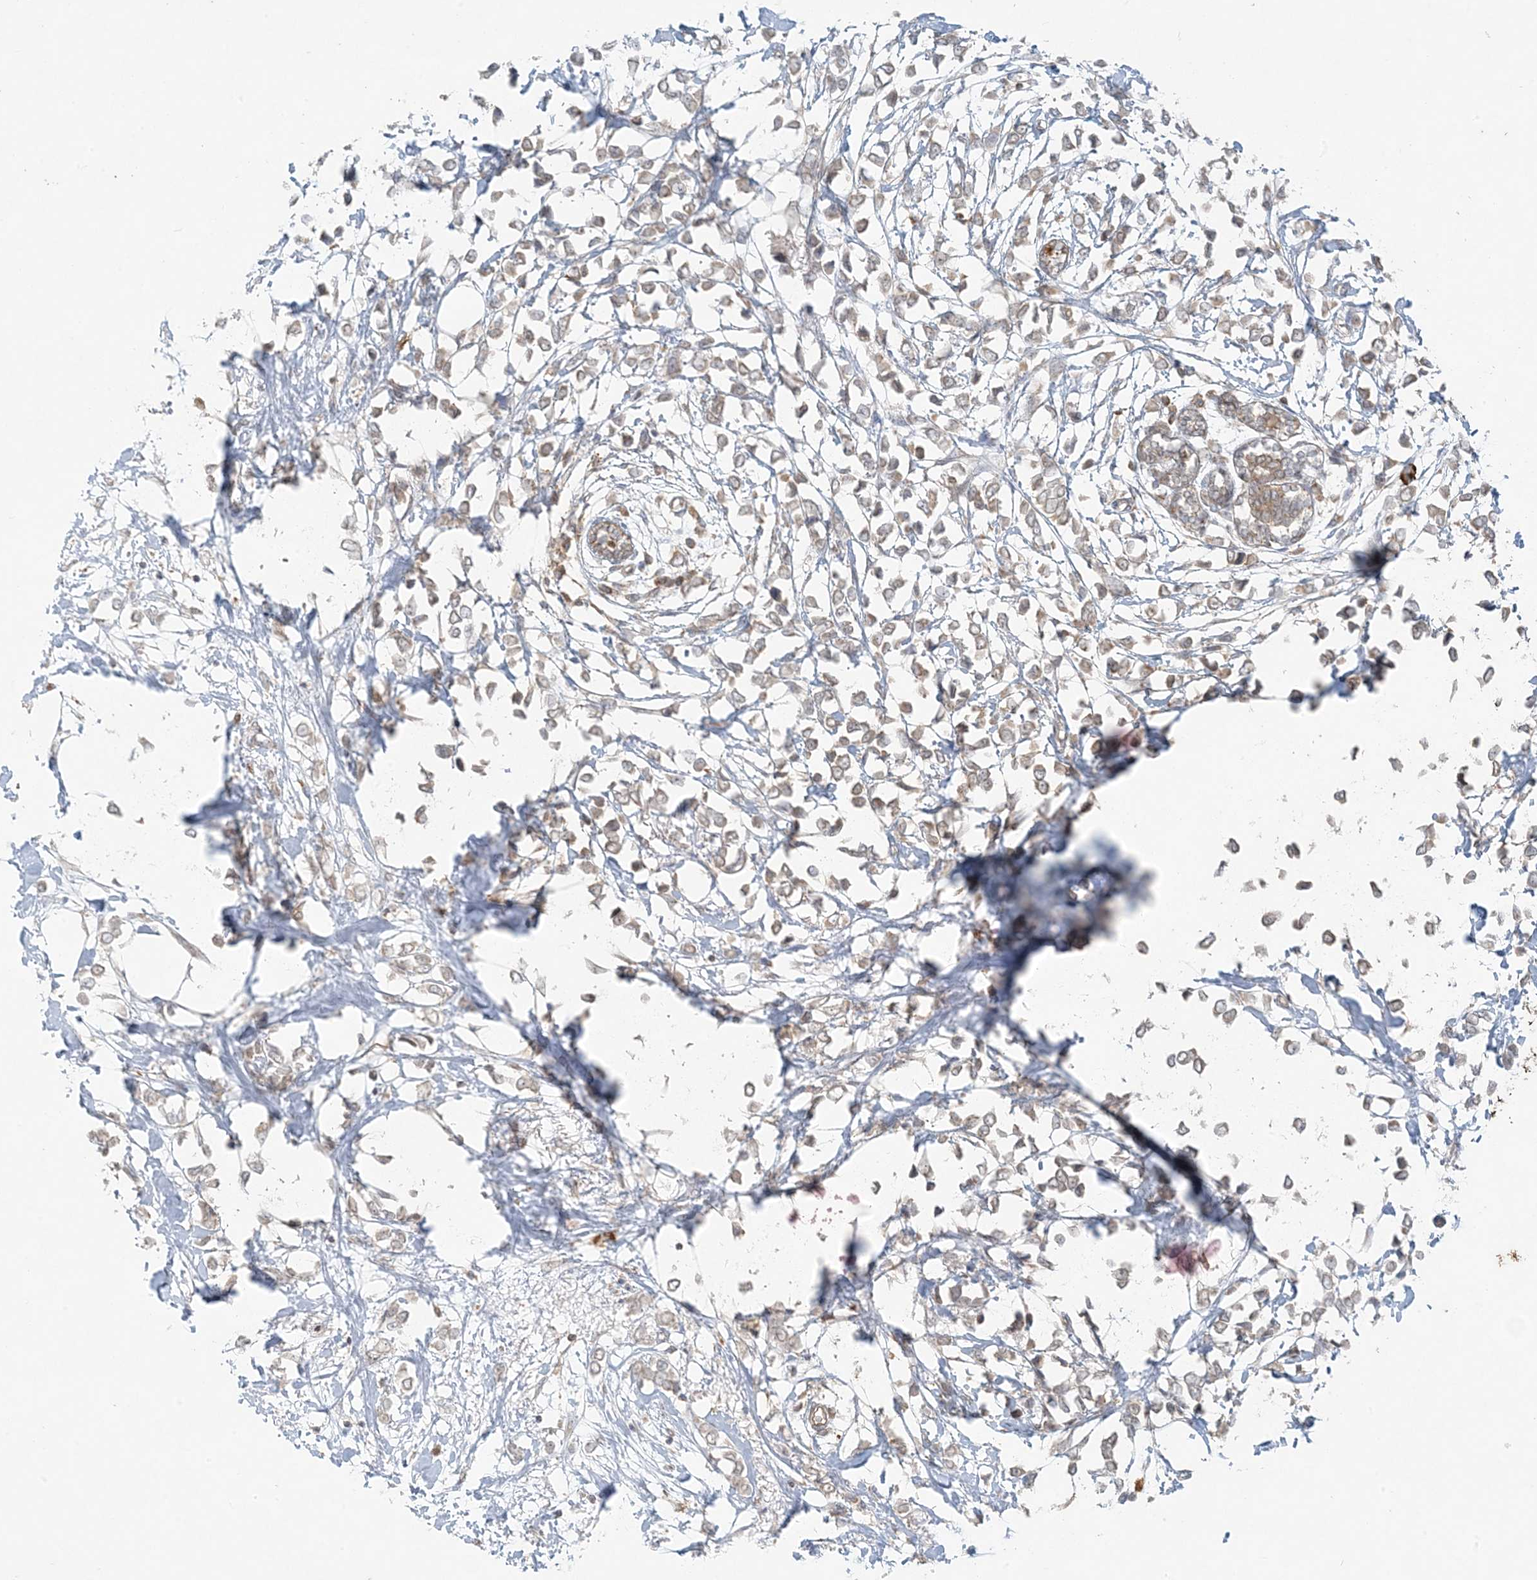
{"staining": {"intensity": "weak", "quantity": ">75%", "location": "cytoplasmic/membranous"}, "tissue": "breast cancer", "cell_type": "Tumor cells", "image_type": "cancer", "snomed": [{"axis": "morphology", "description": "Lobular carcinoma"}, {"axis": "topography", "description": "Breast"}], "caption": "Immunohistochemistry (IHC) photomicrograph of human breast cancer (lobular carcinoma) stained for a protein (brown), which demonstrates low levels of weak cytoplasmic/membranous expression in about >75% of tumor cells.", "gene": "MCOLN1", "patient": {"sex": "female", "age": 51}}